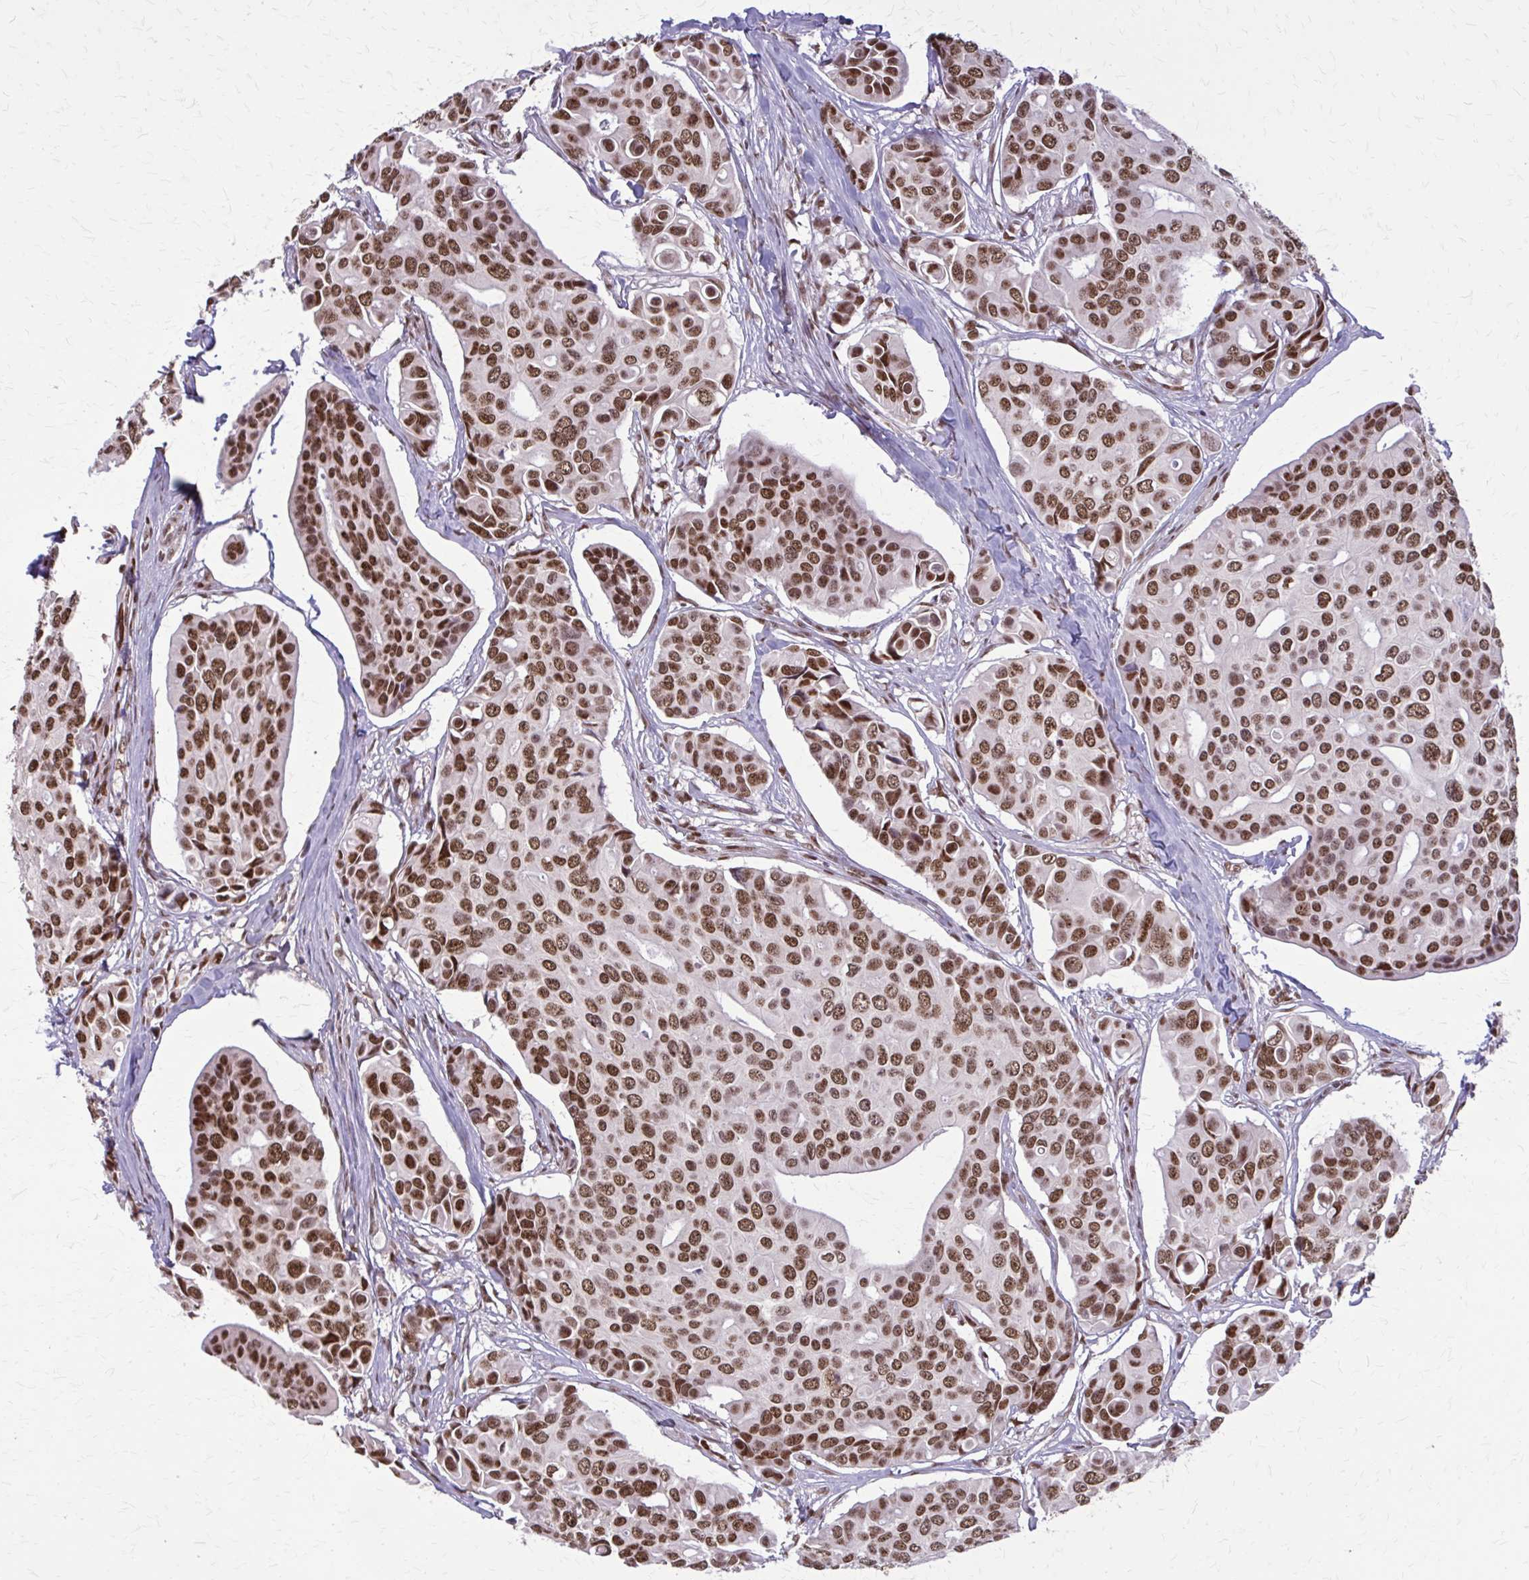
{"staining": {"intensity": "moderate", "quantity": ">75%", "location": "nuclear"}, "tissue": "breast cancer", "cell_type": "Tumor cells", "image_type": "cancer", "snomed": [{"axis": "morphology", "description": "Normal tissue, NOS"}, {"axis": "morphology", "description": "Duct carcinoma"}, {"axis": "topography", "description": "Skin"}, {"axis": "topography", "description": "Breast"}], "caption": "Moderate nuclear positivity is identified in approximately >75% of tumor cells in breast cancer.", "gene": "TTF1", "patient": {"sex": "female", "age": 54}}